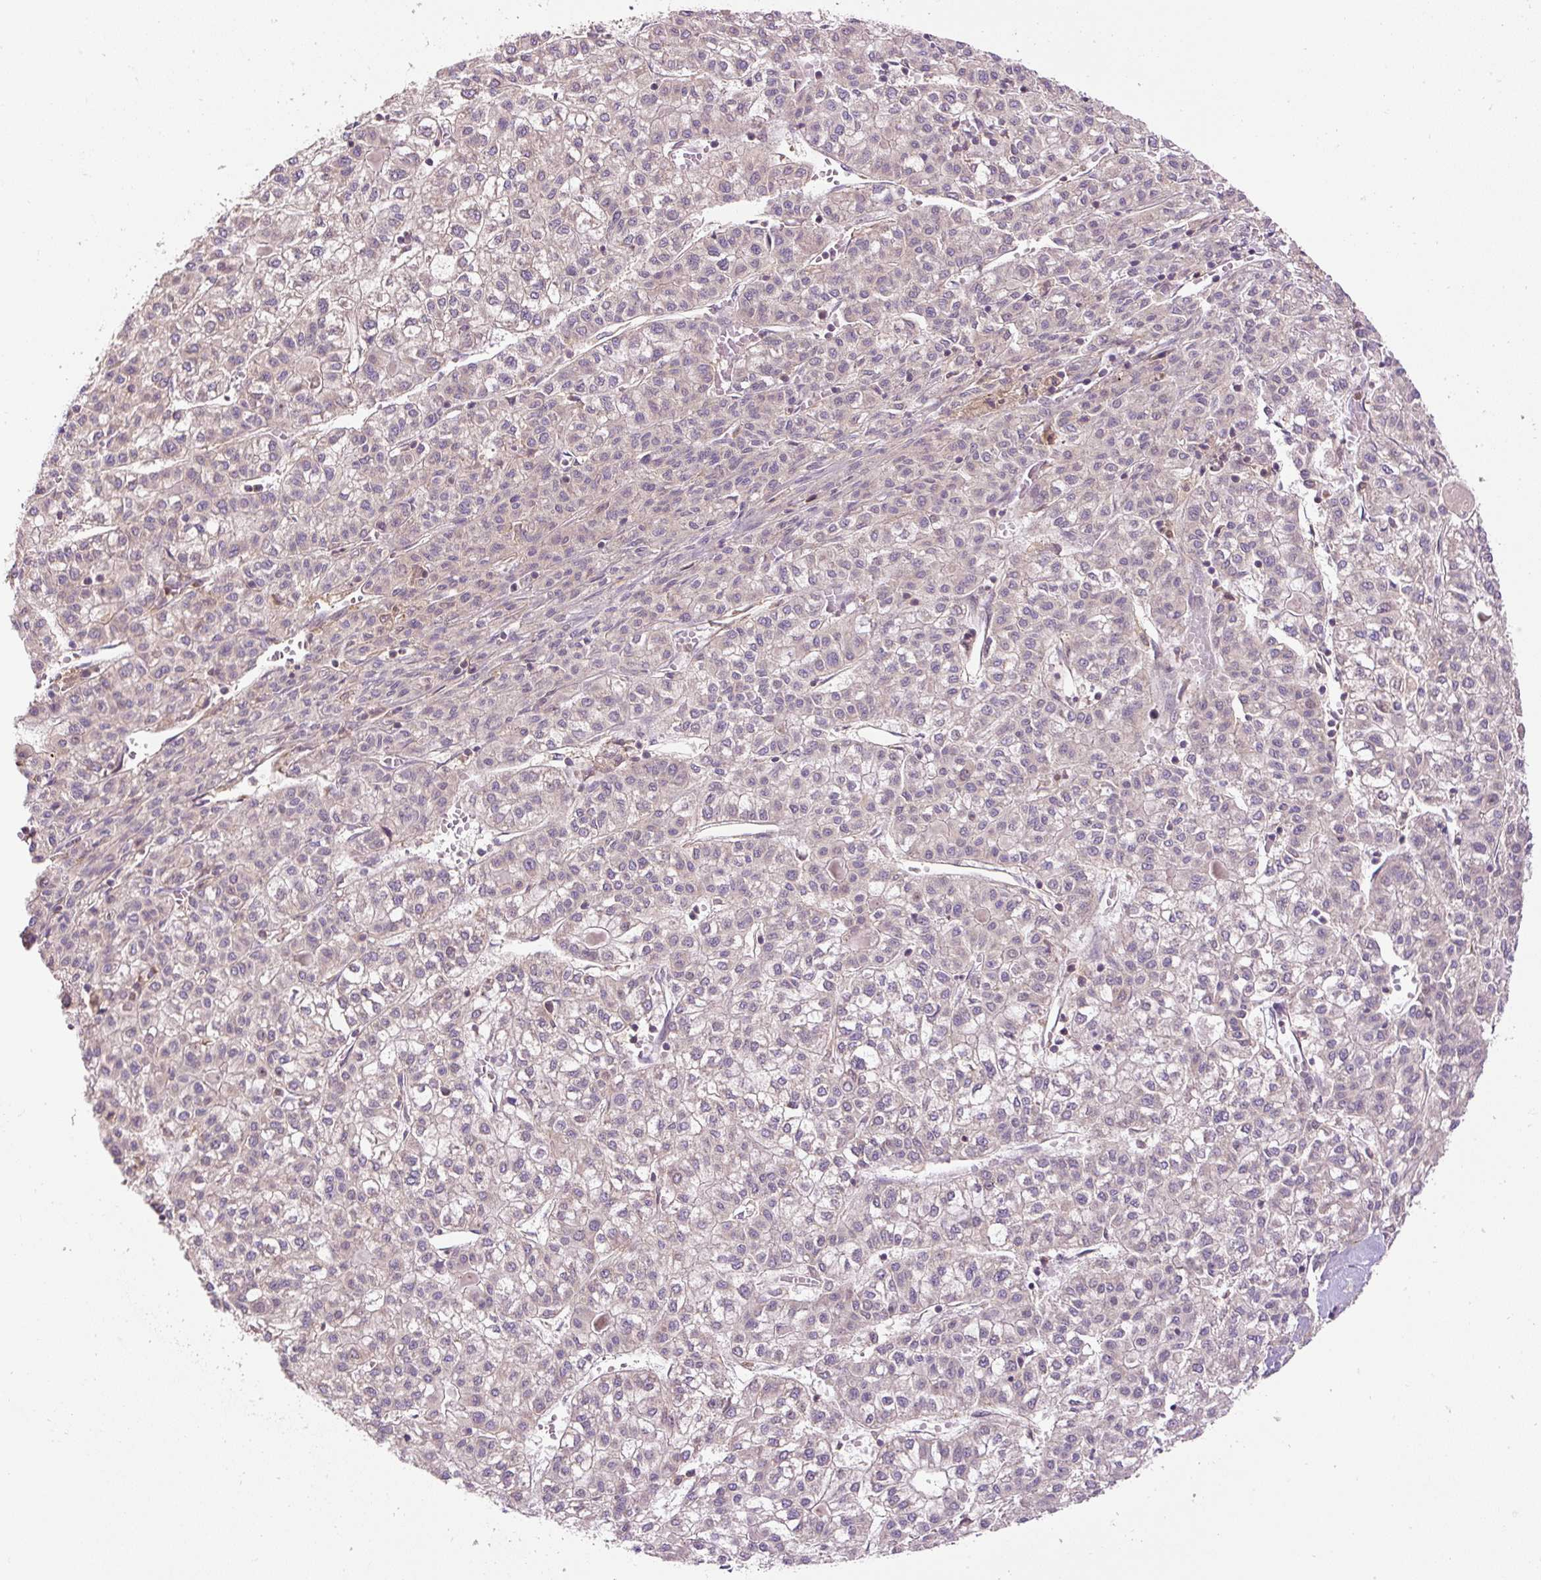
{"staining": {"intensity": "negative", "quantity": "none", "location": "none"}, "tissue": "liver cancer", "cell_type": "Tumor cells", "image_type": "cancer", "snomed": [{"axis": "morphology", "description": "Carcinoma, Hepatocellular, NOS"}, {"axis": "topography", "description": "Liver"}], "caption": "A high-resolution photomicrograph shows IHC staining of hepatocellular carcinoma (liver), which exhibits no significant expression in tumor cells. The staining is performed using DAB (3,3'-diaminobenzidine) brown chromogen with nuclei counter-stained in using hematoxylin.", "gene": "CCDC28A", "patient": {"sex": "female", "age": 43}}